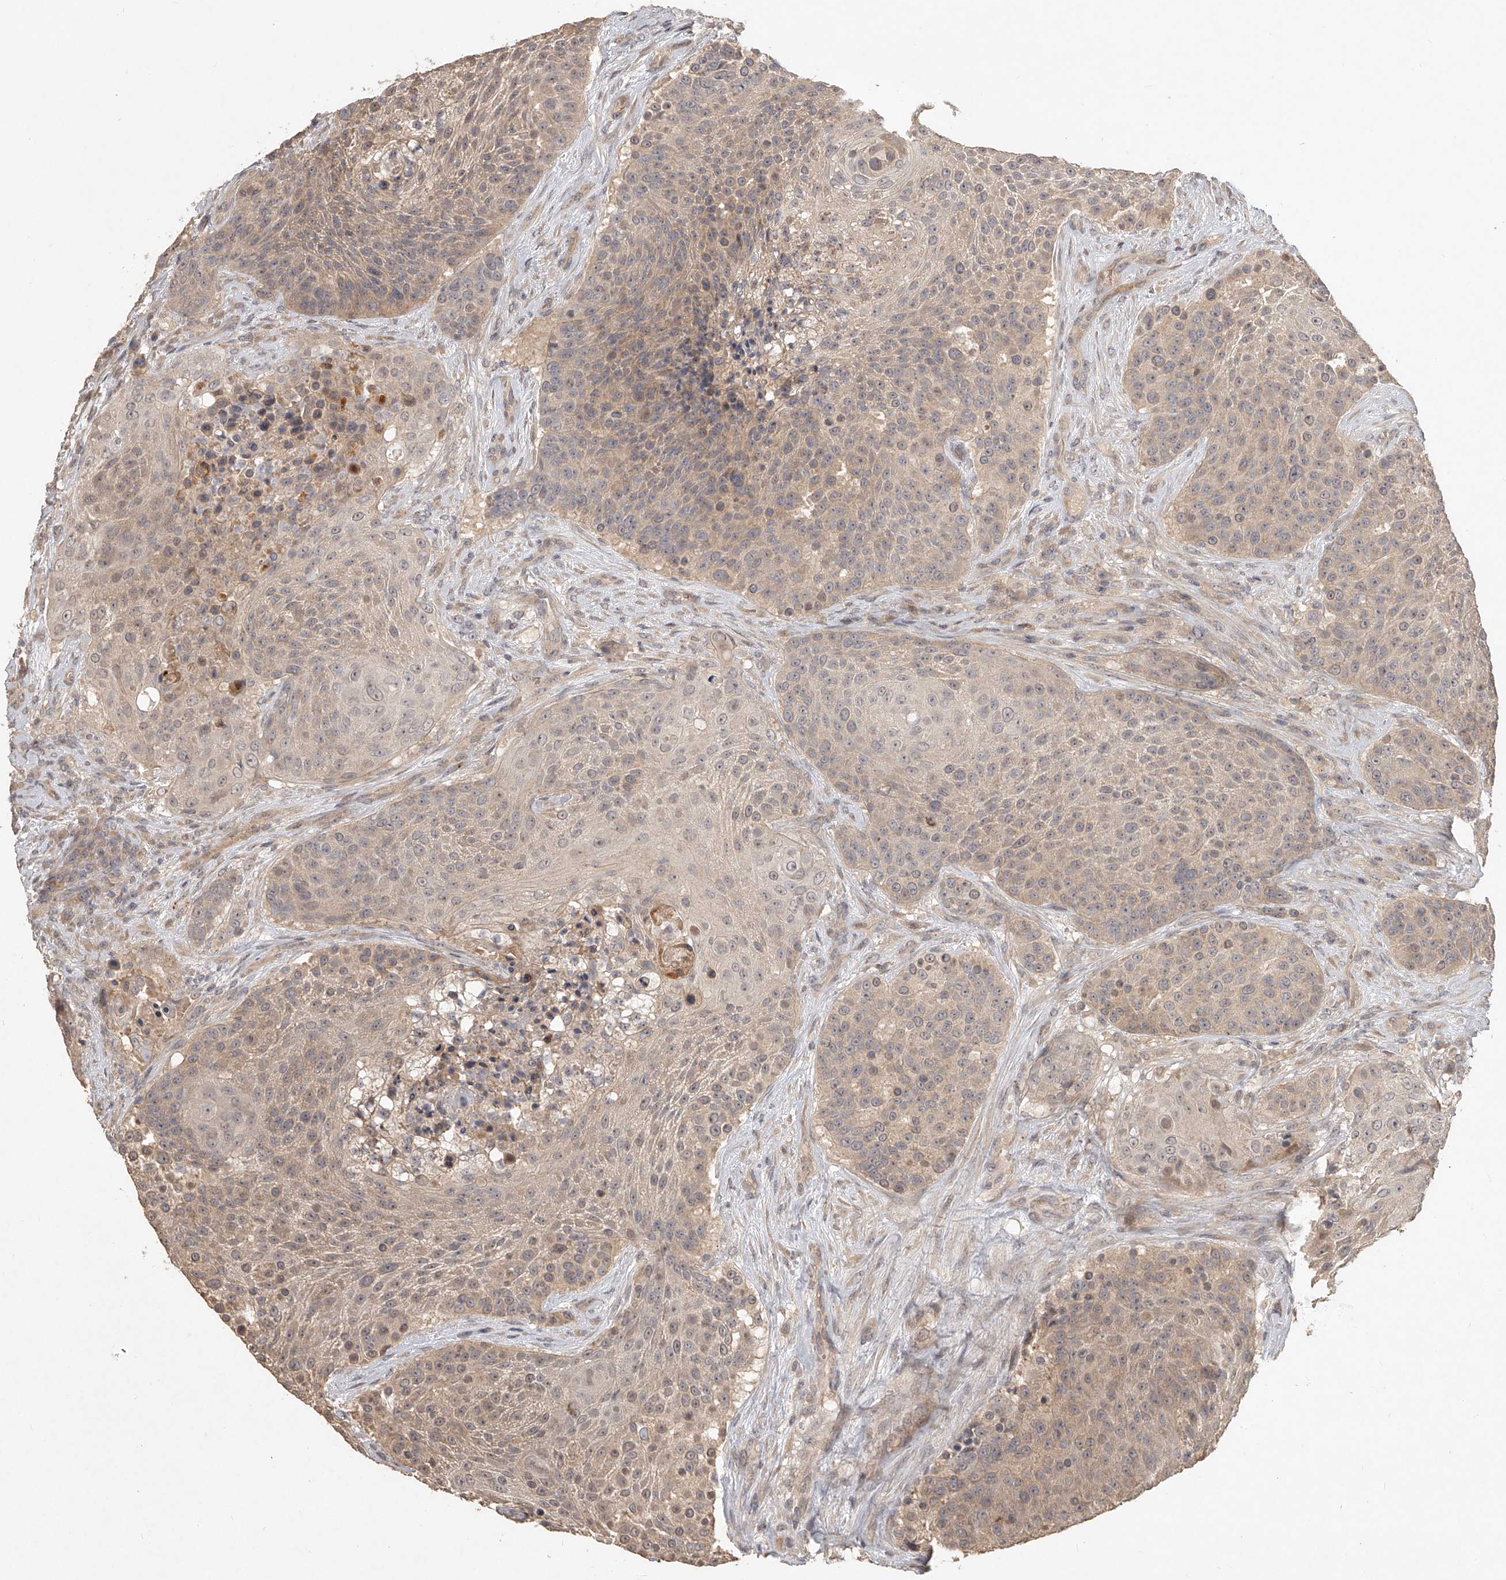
{"staining": {"intensity": "weak", "quantity": ">75%", "location": "cytoplasmic/membranous,nuclear"}, "tissue": "urothelial cancer", "cell_type": "Tumor cells", "image_type": "cancer", "snomed": [{"axis": "morphology", "description": "Urothelial carcinoma, High grade"}, {"axis": "topography", "description": "Urinary bladder"}], "caption": "High-power microscopy captured an immunohistochemistry micrograph of high-grade urothelial carcinoma, revealing weak cytoplasmic/membranous and nuclear positivity in approximately >75% of tumor cells.", "gene": "SLC37A1", "patient": {"sex": "female", "age": 63}}